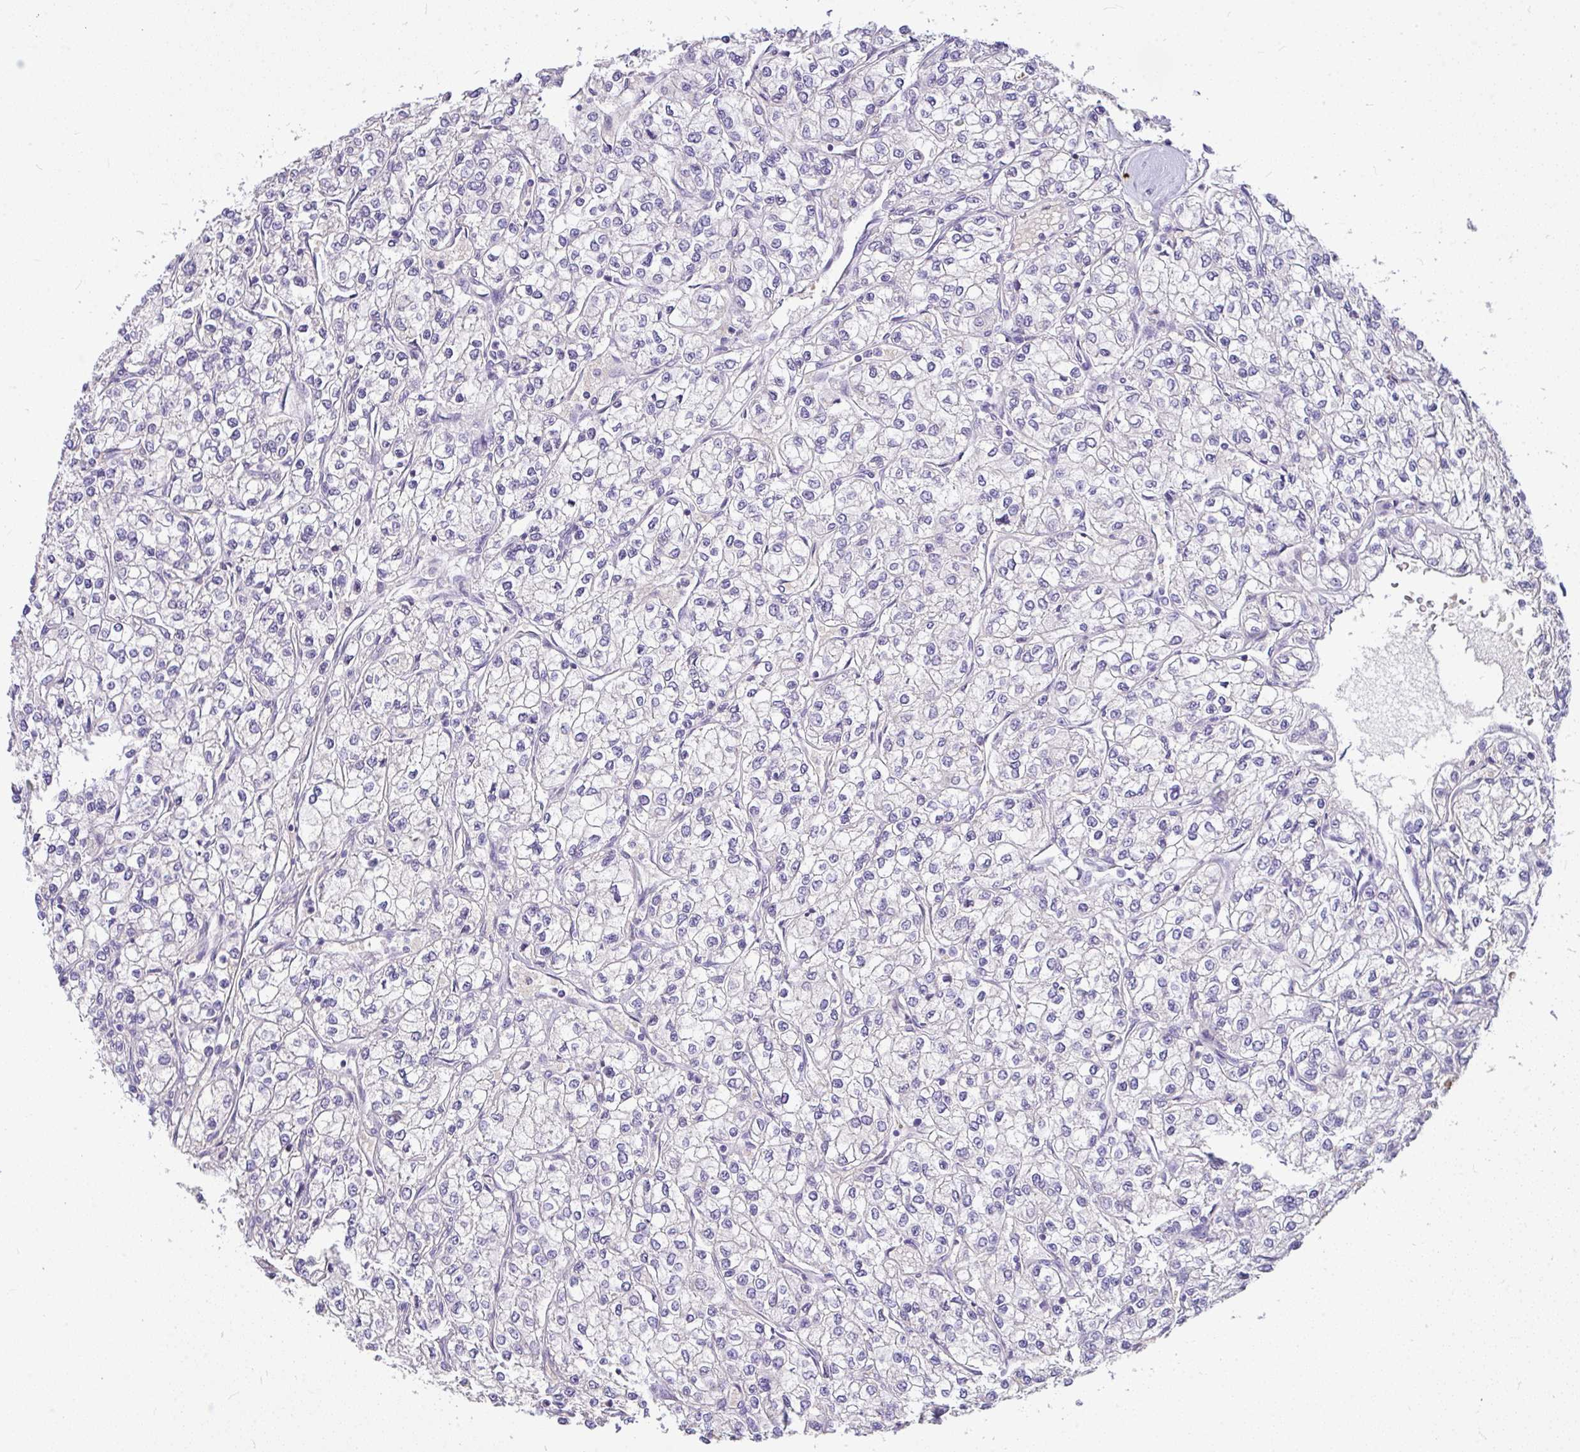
{"staining": {"intensity": "negative", "quantity": "none", "location": "none"}, "tissue": "renal cancer", "cell_type": "Tumor cells", "image_type": "cancer", "snomed": [{"axis": "morphology", "description": "Adenocarcinoma, NOS"}, {"axis": "topography", "description": "Kidney"}], "caption": "IHC histopathology image of human renal adenocarcinoma stained for a protein (brown), which shows no staining in tumor cells. (Stains: DAB (3,3'-diaminobenzidine) IHC with hematoxylin counter stain, Microscopy: brightfield microscopy at high magnification).", "gene": "MOCS1", "patient": {"sex": "male", "age": 80}}